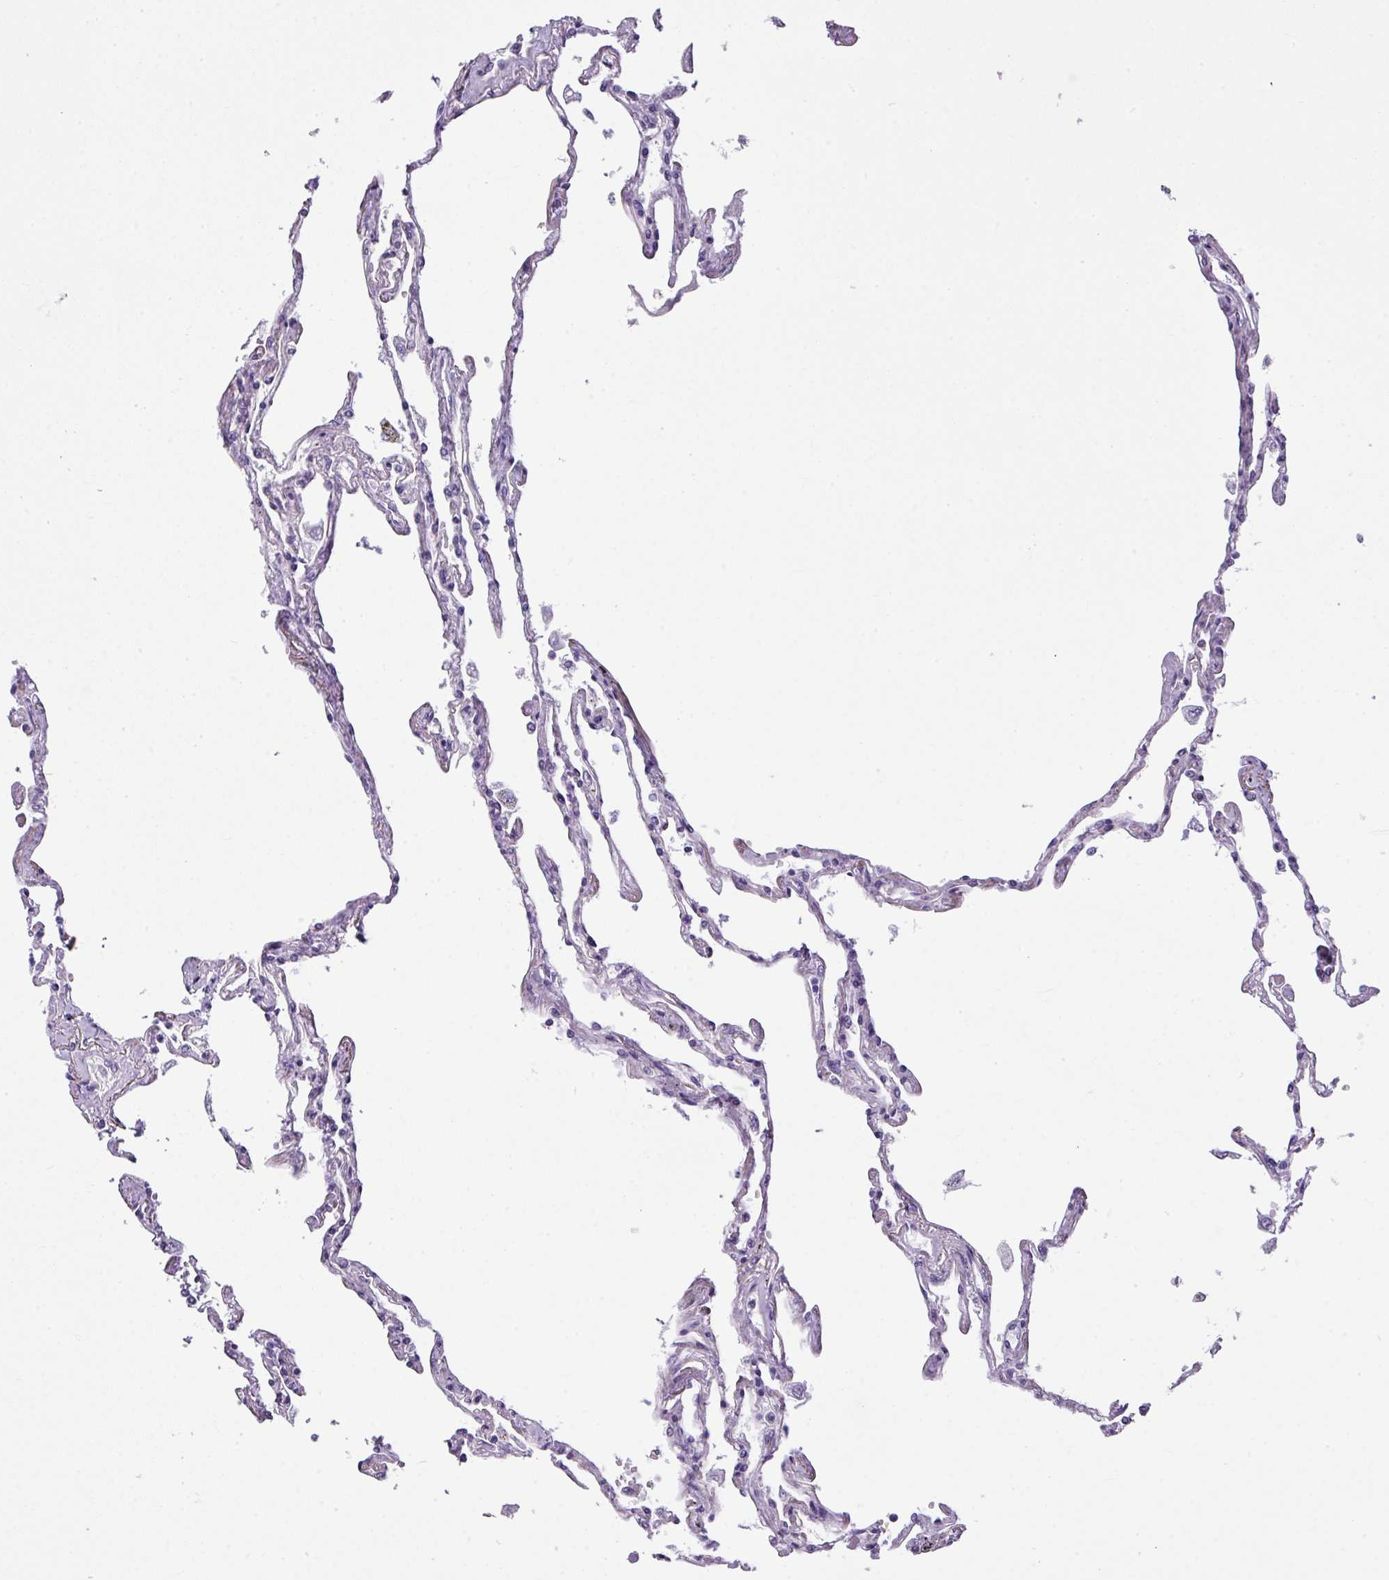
{"staining": {"intensity": "weak", "quantity": "<25%", "location": "cytoplasmic/membranous"}, "tissue": "lung", "cell_type": "Alveolar cells", "image_type": "normal", "snomed": [{"axis": "morphology", "description": "Normal tissue, NOS"}, {"axis": "topography", "description": "Lung"}], "caption": "Alveolar cells are negative for protein expression in unremarkable human lung. Brightfield microscopy of IHC stained with DAB (brown) and hematoxylin (blue), captured at high magnification.", "gene": "PALS2", "patient": {"sex": "female", "age": 67}}